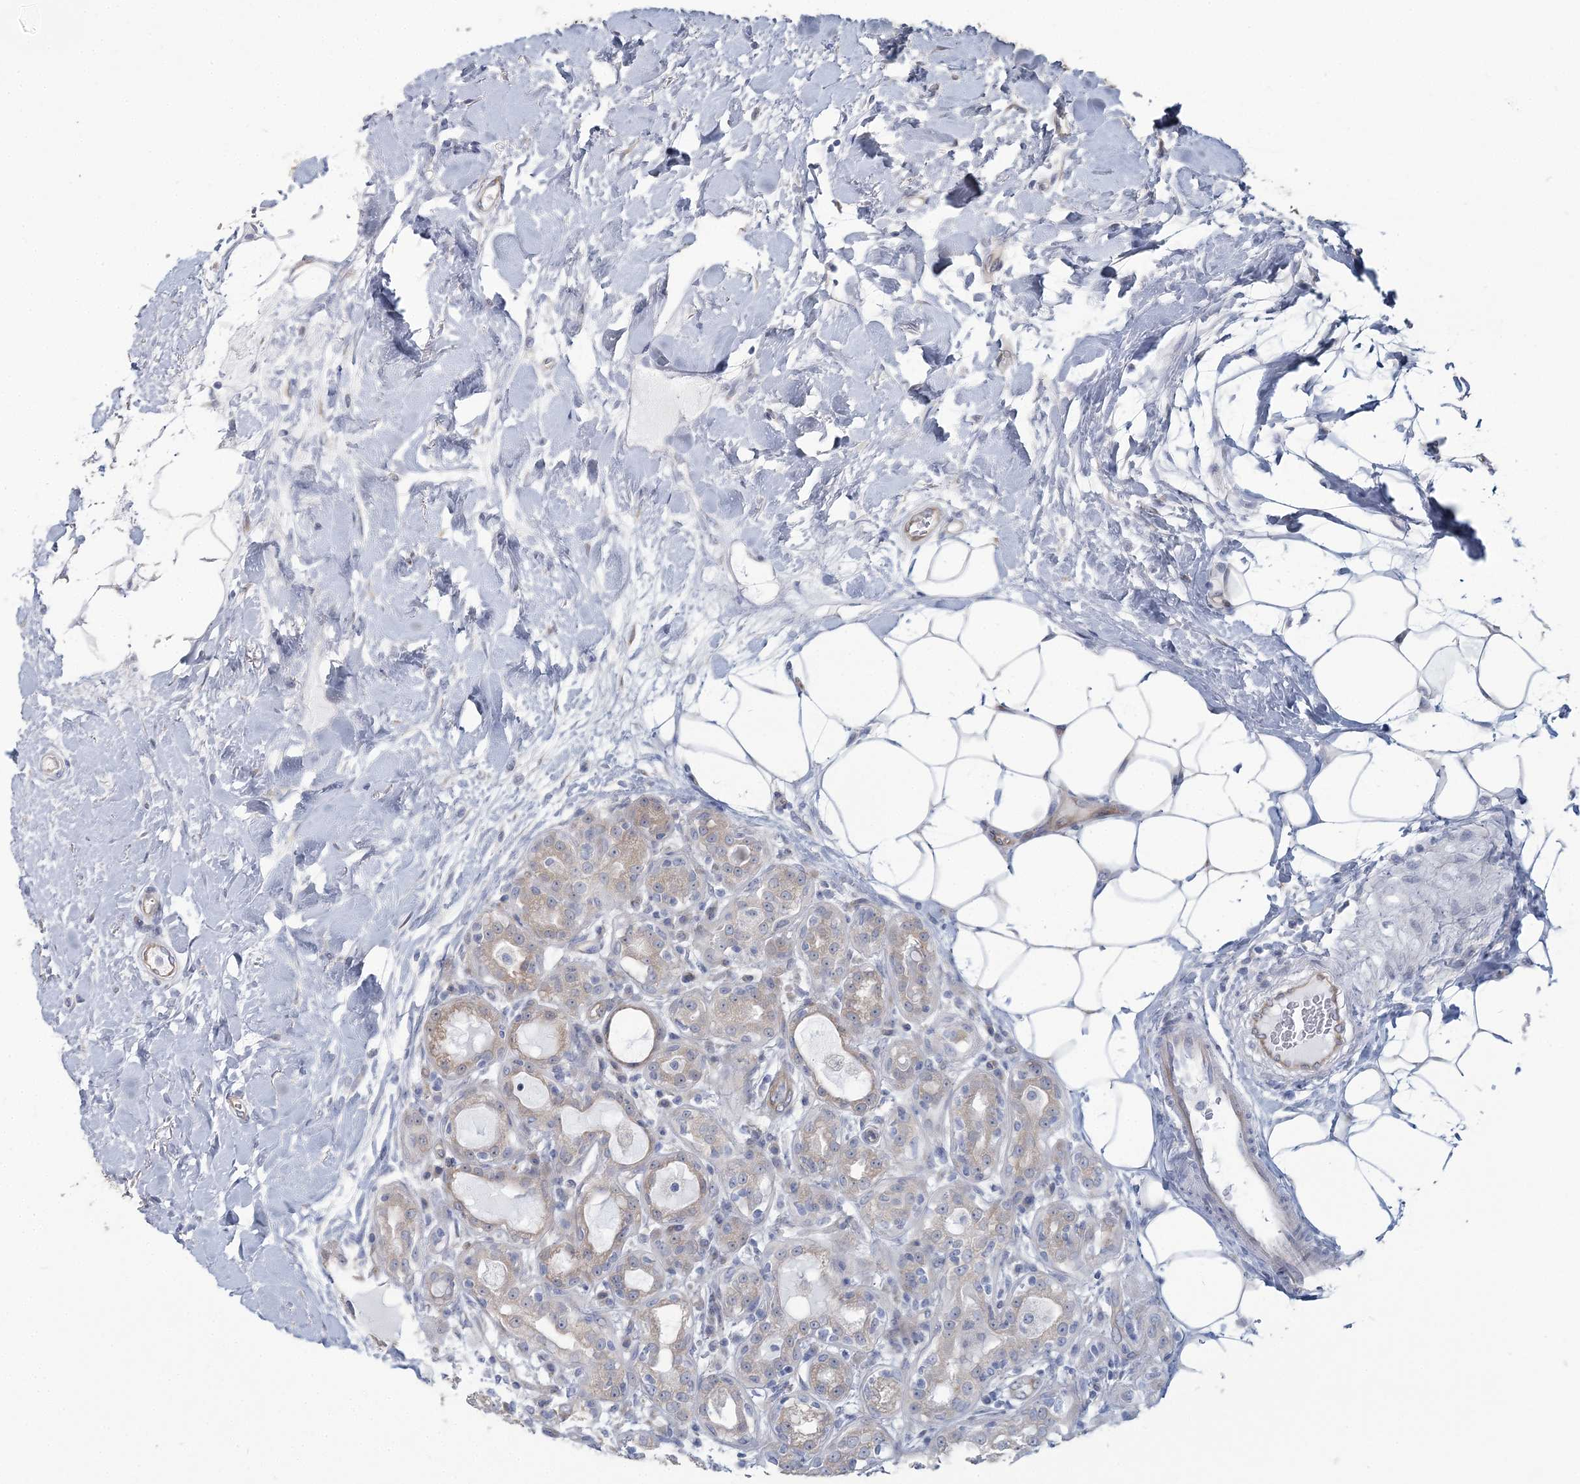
{"staining": {"intensity": "negative", "quantity": "none", "location": "none"}, "tissue": "breast cancer", "cell_type": "Tumor cells", "image_type": "cancer", "snomed": [{"axis": "morphology", "description": "Duct carcinoma"}, {"axis": "topography", "description": "Breast"}], "caption": "Immunohistochemical staining of human breast intraductal carcinoma displays no significant staining in tumor cells.", "gene": "CMBL", "patient": {"sex": "female", "age": 27}}